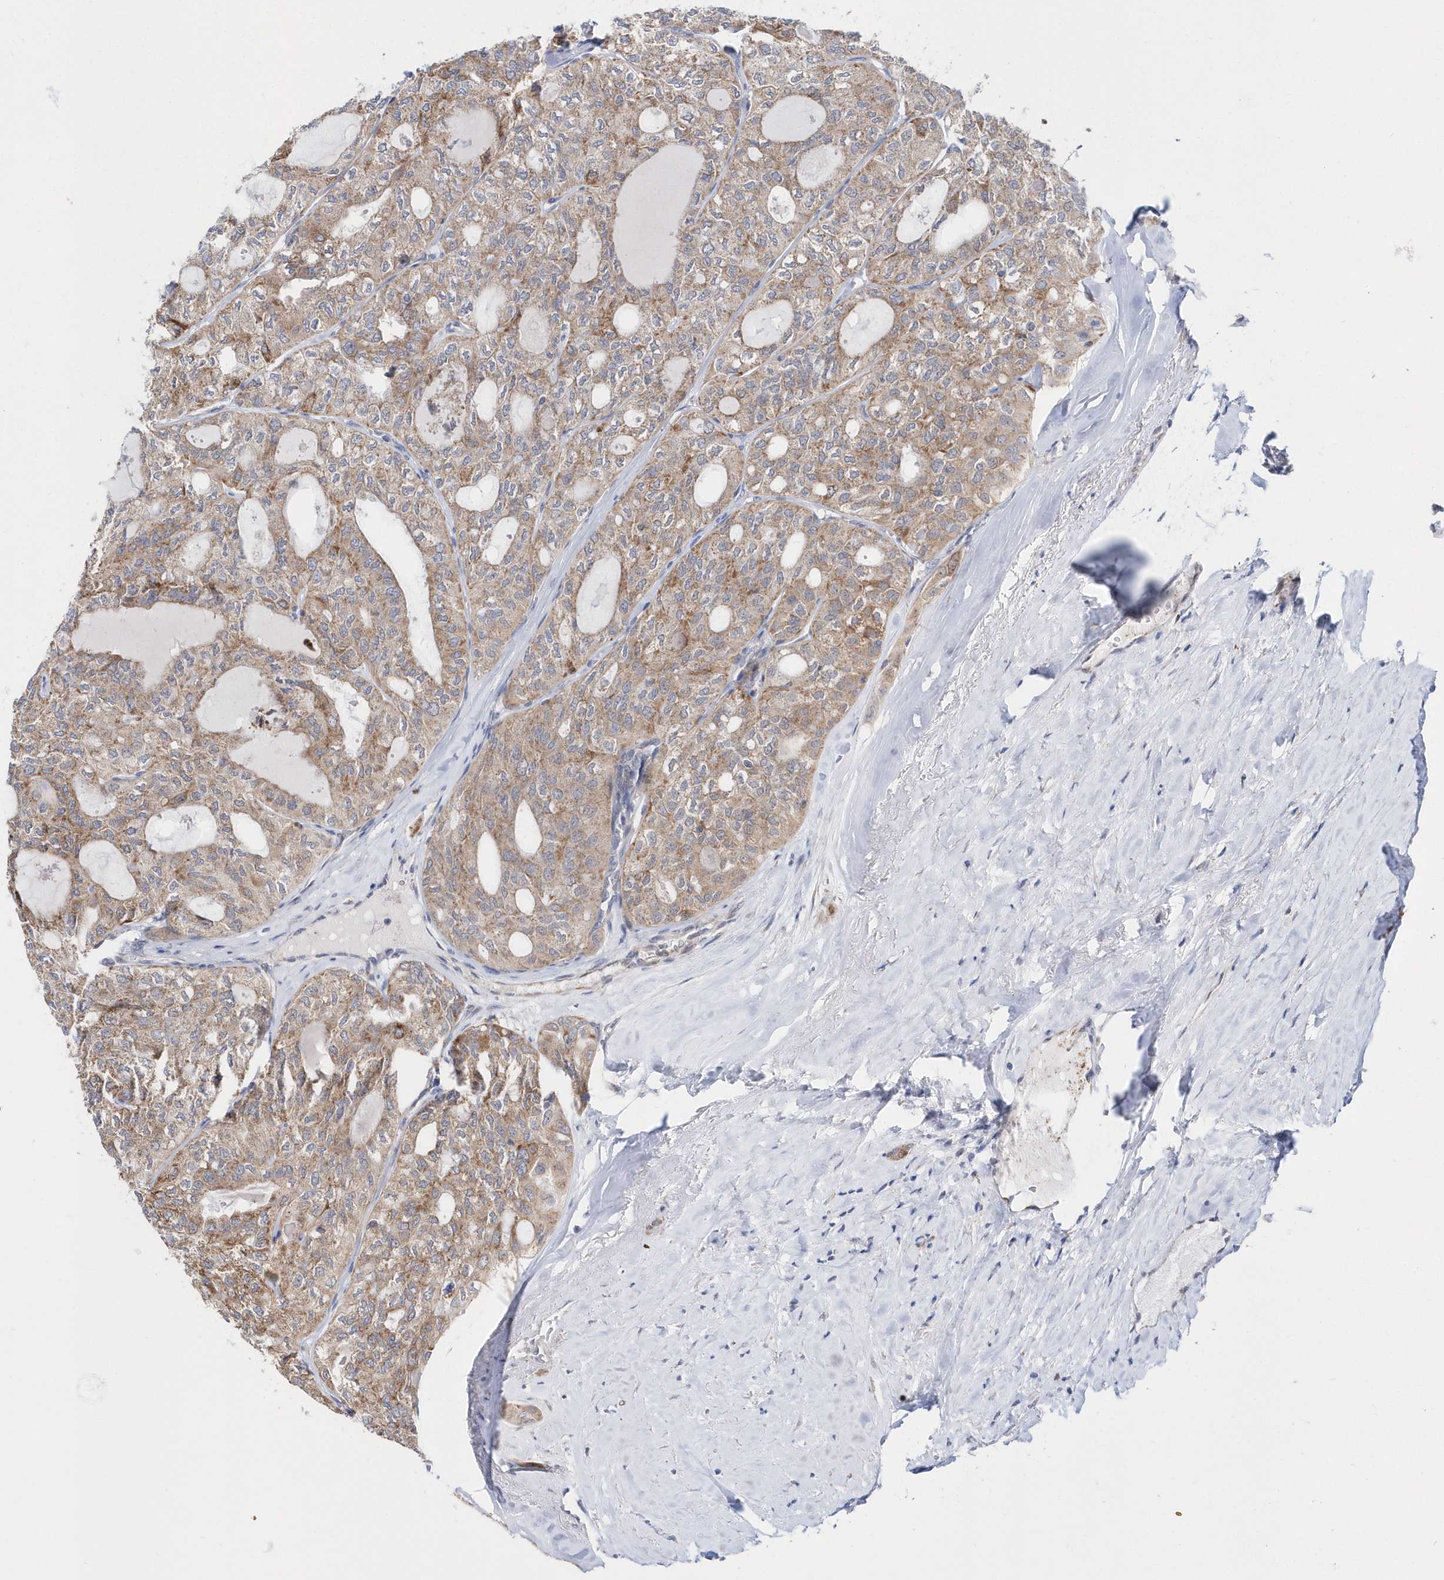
{"staining": {"intensity": "moderate", "quantity": ">75%", "location": "cytoplasmic/membranous"}, "tissue": "thyroid cancer", "cell_type": "Tumor cells", "image_type": "cancer", "snomed": [{"axis": "morphology", "description": "Follicular adenoma carcinoma, NOS"}, {"axis": "topography", "description": "Thyroid gland"}], "caption": "Immunohistochemical staining of thyroid follicular adenoma carcinoma reveals moderate cytoplasmic/membranous protein positivity in approximately >75% of tumor cells.", "gene": "SPATA5", "patient": {"sex": "male", "age": 75}}